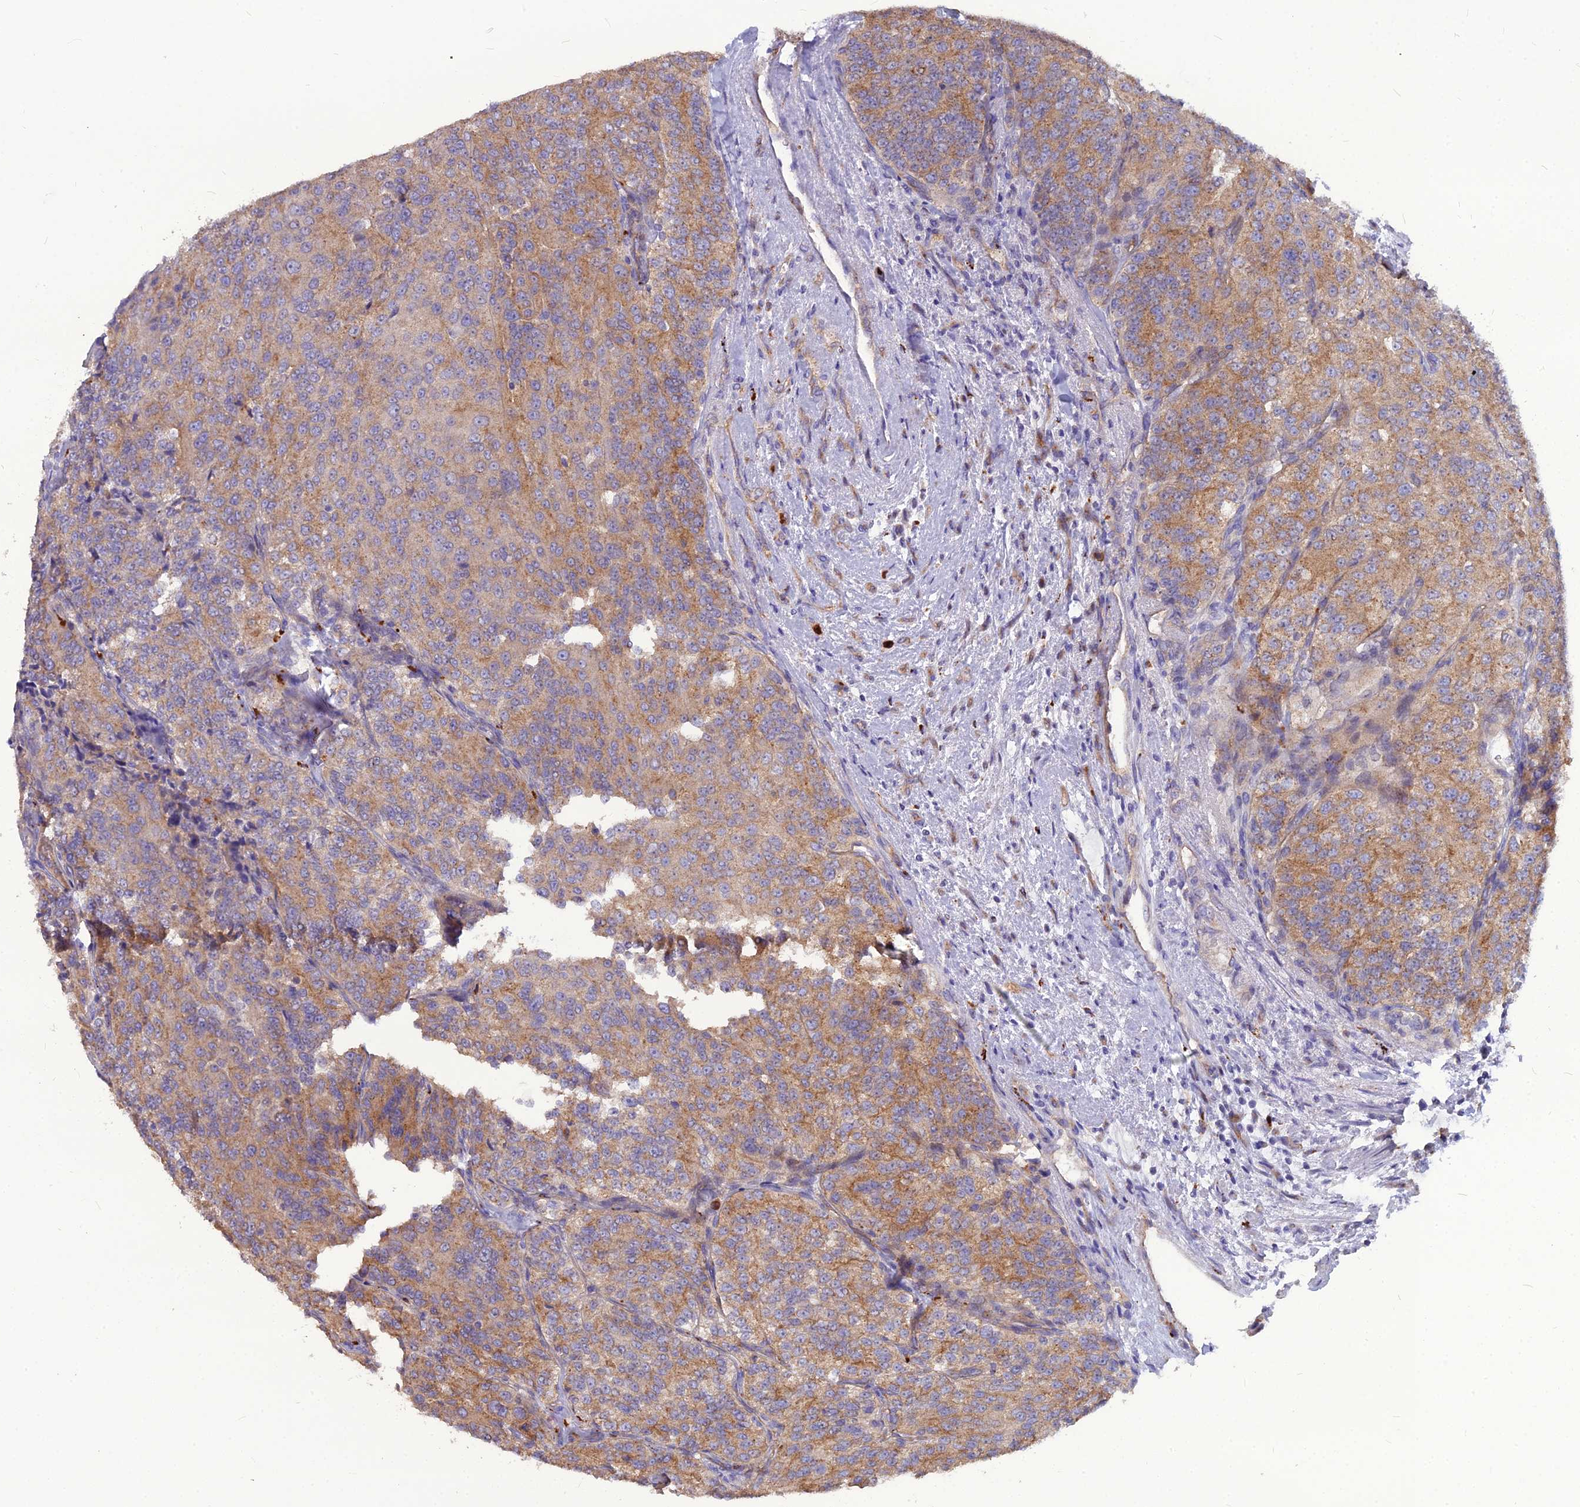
{"staining": {"intensity": "moderate", "quantity": "25%-75%", "location": "cytoplasmic/membranous"}, "tissue": "renal cancer", "cell_type": "Tumor cells", "image_type": "cancer", "snomed": [{"axis": "morphology", "description": "Adenocarcinoma, NOS"}, {"axis": "topography", "description": "Kidney"}], "caption": "Approximately 25%-75% of tumor cells in human renal cancer (adenocarcinoma) show moderate cytoplasmic/membranous protein staining as visualized by brown immunohistochemical staining.", "gene": "PCED1B", "patient": {"sex": "female", "age": 63}}